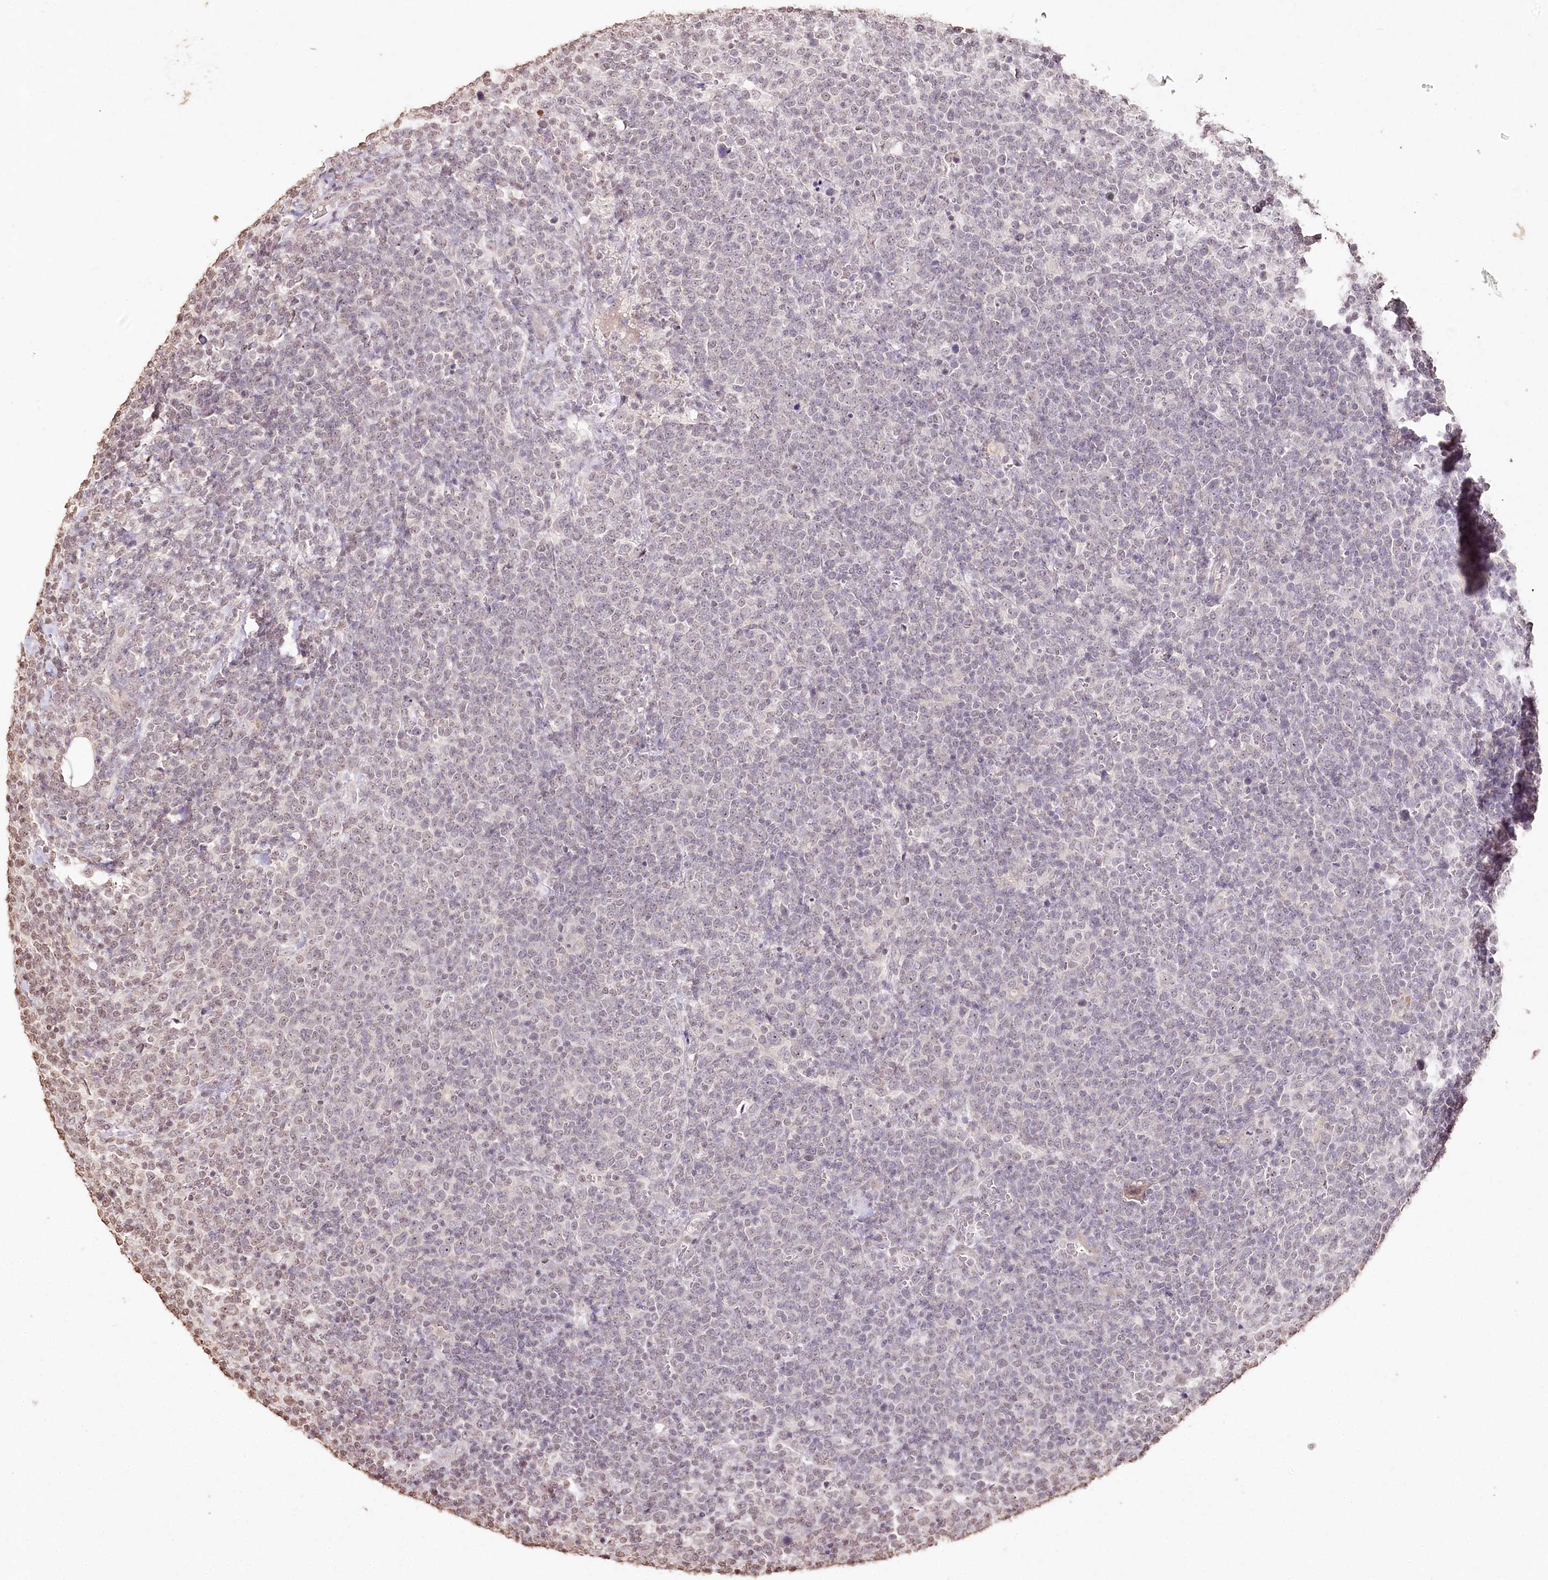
{"staining": {"intensity": "negative", "quantity": "none", "location": "none"}, "tissue": "lymphoma", "cell_type": "Tumor cells", "image_type": "cancer", "snomed": [{"axis": "morphology", "description": "Malignant lymphoma, non-Hodgkin's type, High grade"}, {"axis": "topography", "description": "Lymph node"}], "caption": "Protein analysis of lymphoma exhibits no significant staining in tumor cells.", "gene": "DMXL1", "patient": {"sex": "male", "age": 61}}